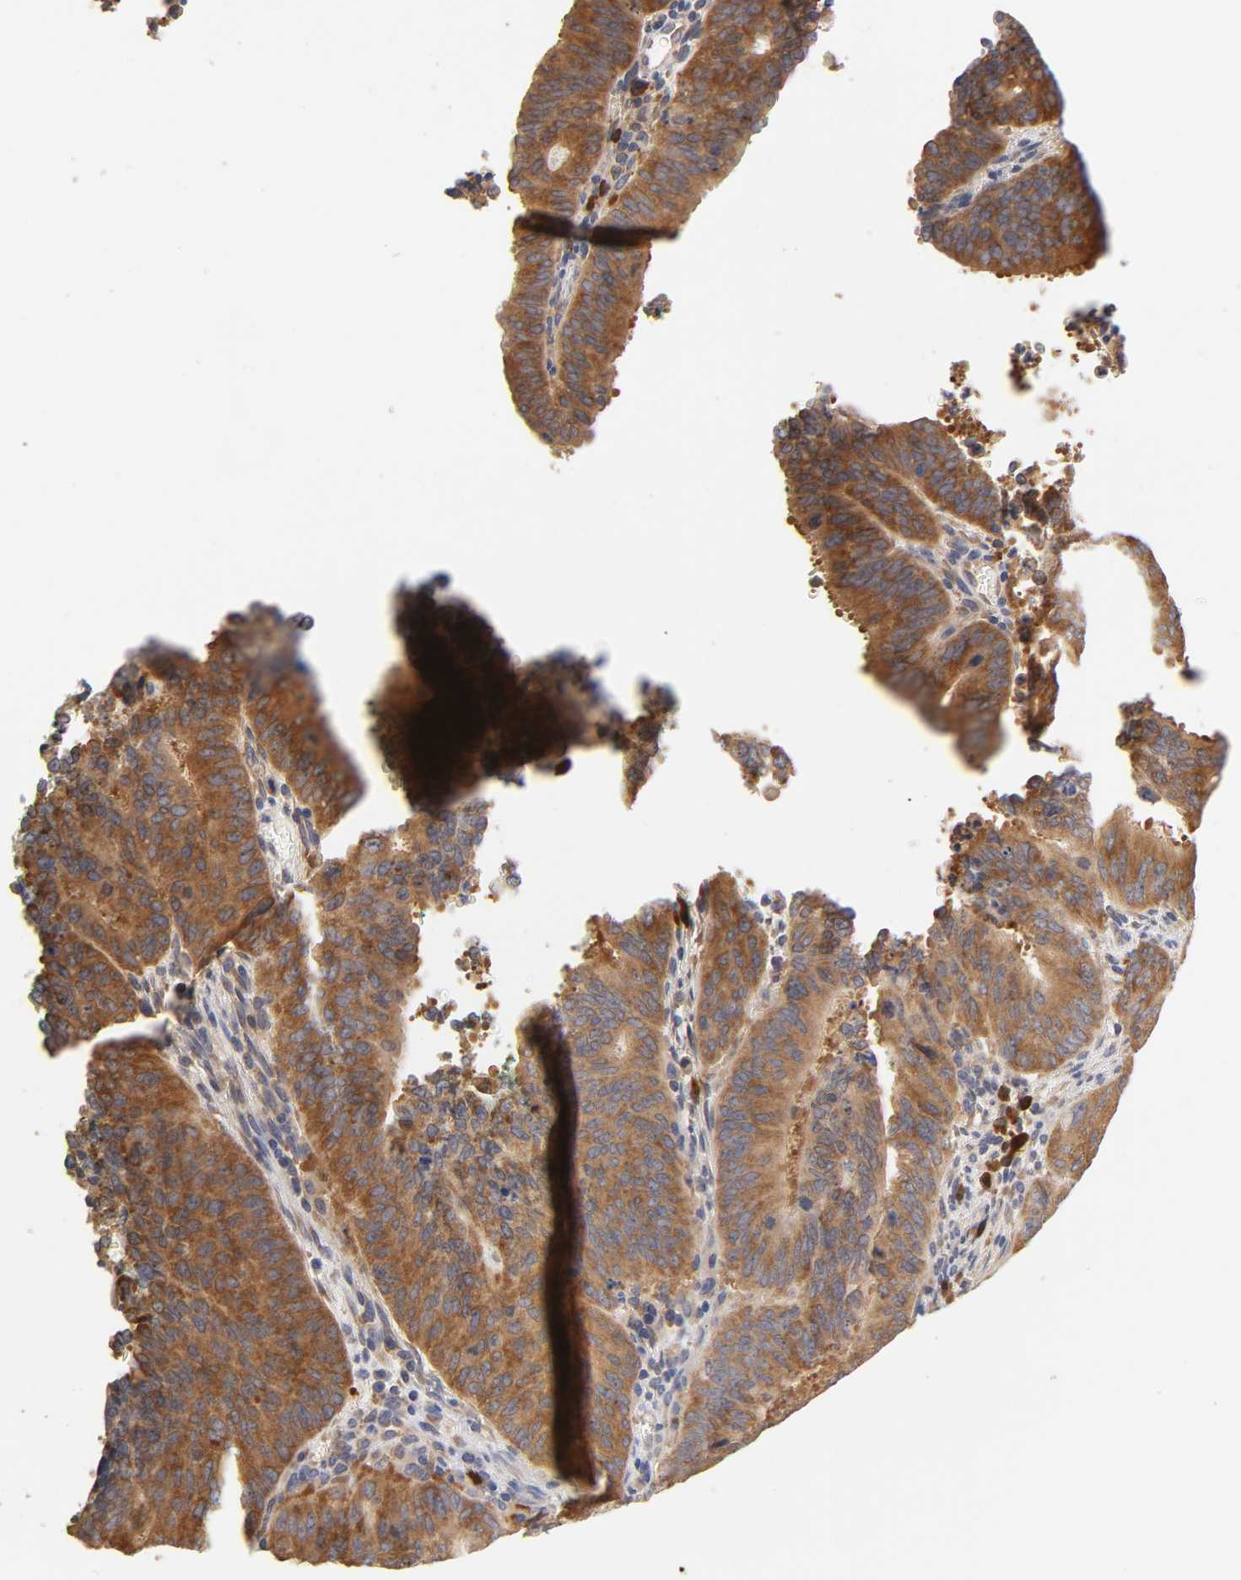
{"staining": {"intensity": "moderate", "quantity": ">75%", "location": "cytoplasmic/membranous"}, "tissue": "cervical cancer", "cell_type": "Tumor cells", "image_type": "cancer", "snomed": [{"axis": "morphology", "description": "Adenocarcinoma, NOS"}, {"axis": "topography", "description": "Cervix"}], "caption": "Protein staining reveals moderate cytoplasmic/membranous staining in approximately >75% of tumor cells in cervical cancer (adenocarcinoma).", "gene": "RPS29", "patient": {"sex": "female", "age": 44}}